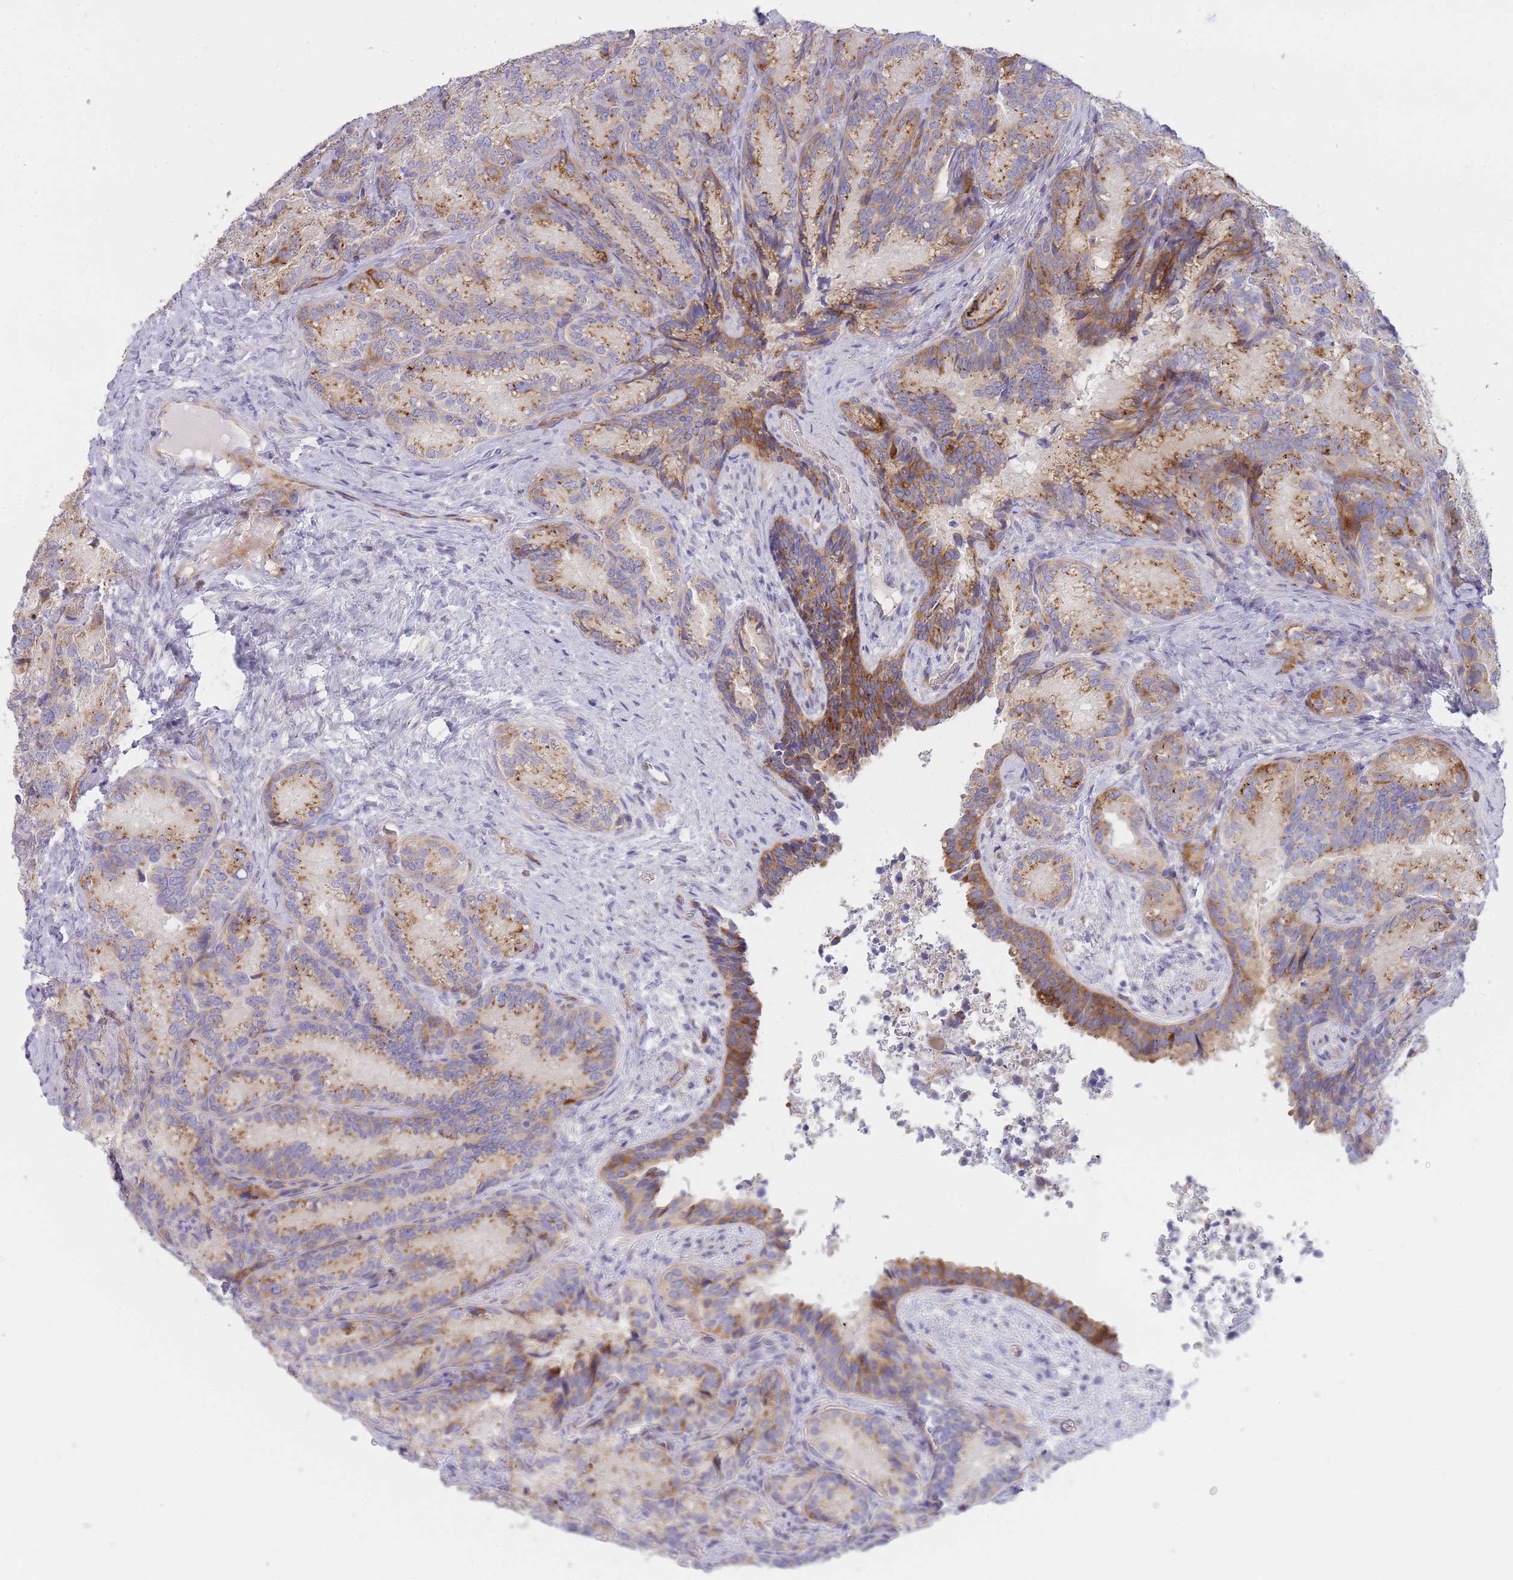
{"staining": {"intensity": "moderate", "quantity": "25%-75%", "location": "cytoplasmic/membranous"}, "tissue": "seminal vesicle", "cell_type": "Glandular cells", "image_type": "normal", "snomed": [{"axis": "morphology", "description": "Normal tissue, NOS"}, {"axis": "topography", "description": "Seminal veicle"}], "caption": "Immunohistochemistry (IHC) photomicrograph of unremarkable seminal vesicle stained for a protein (brown), which shows medium levels of moderate cytoplasmic/membranous positivity in about 25%-75% of glandular cells.", "gene": "ATP5MC2", "patient": {"sex": "male", "age": 58}}